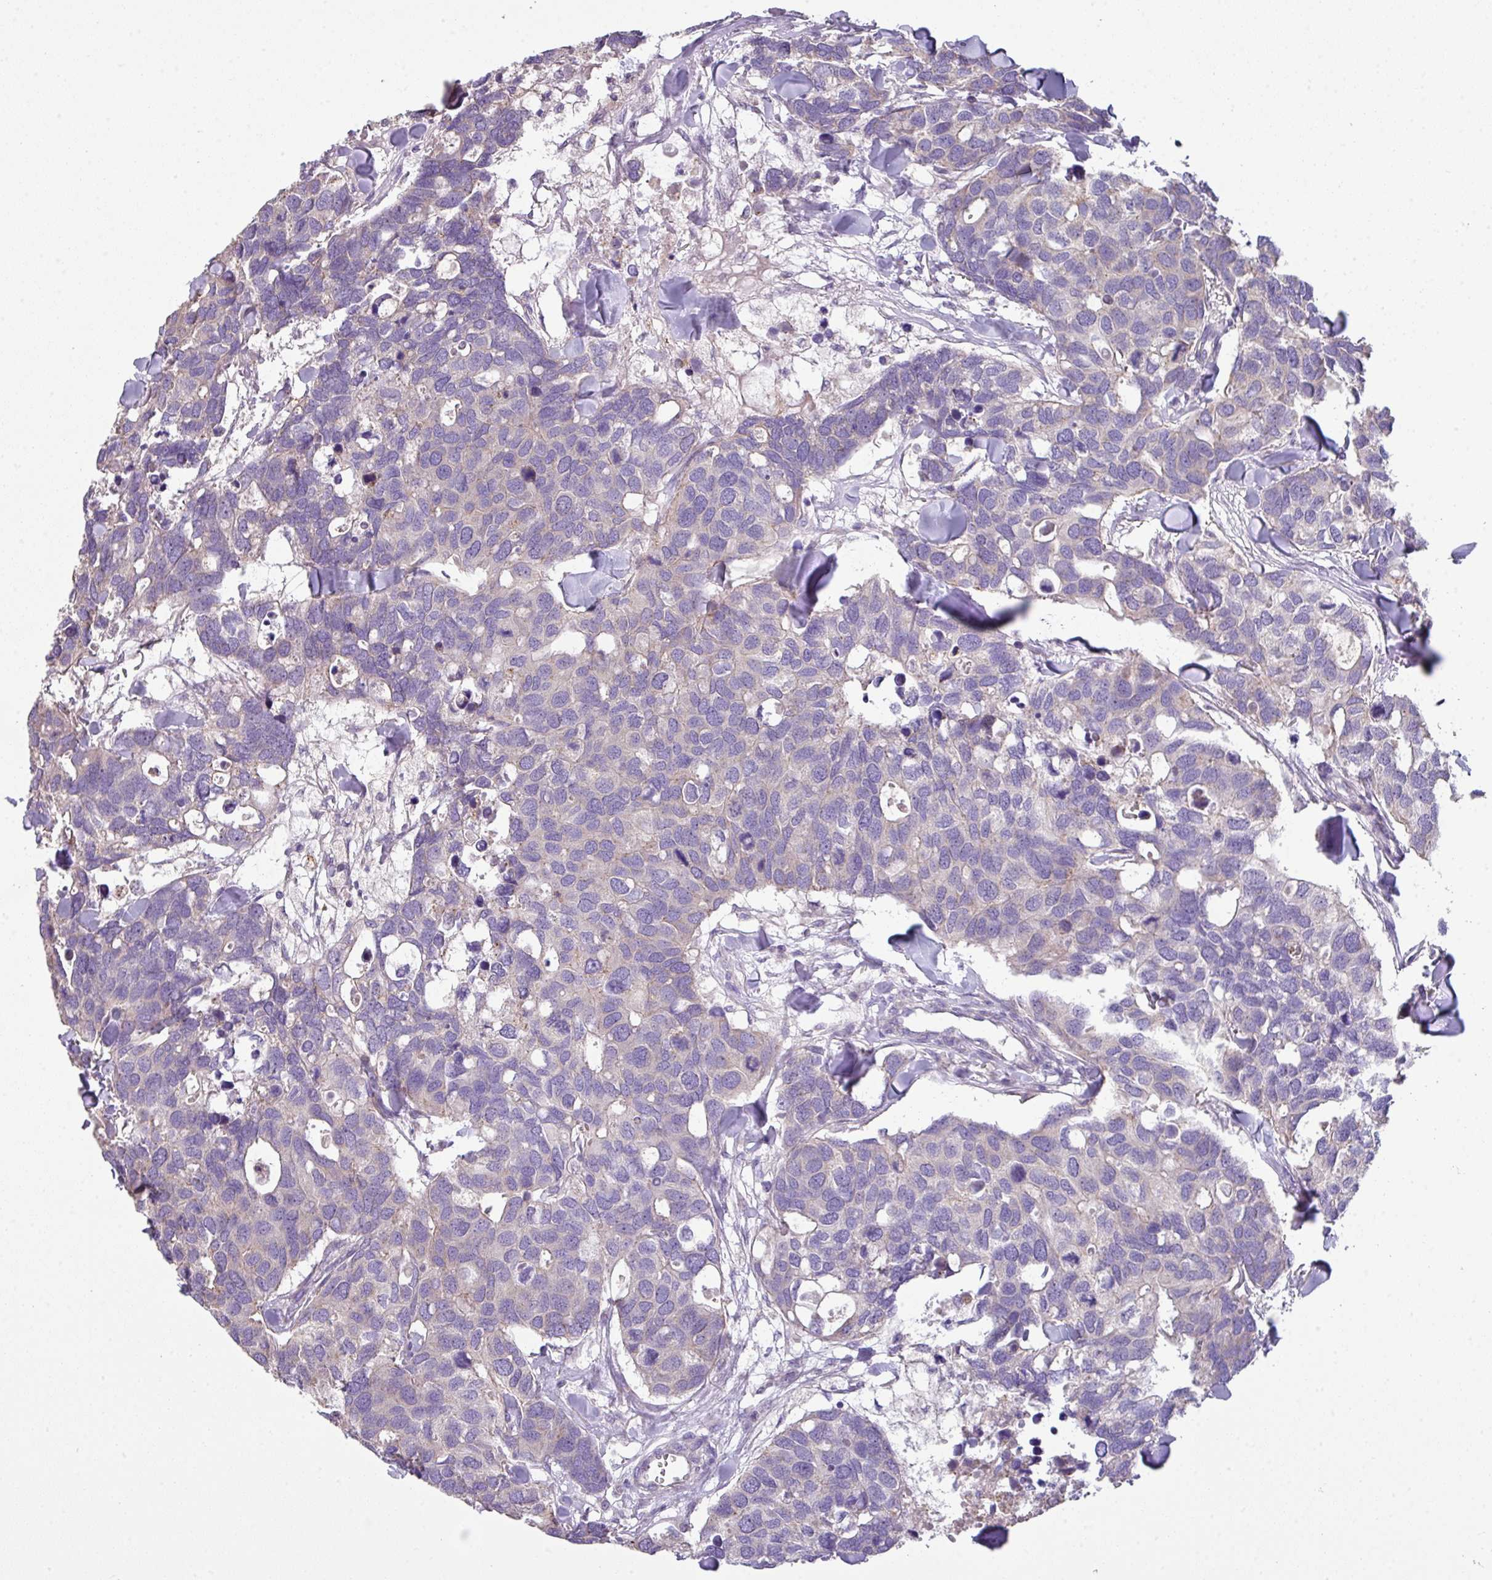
{"staining": {"intensity": "negative", "quantity": "none", "location": "none"}, "tissue": "breast cancer", "cell_type": "Tumor cells", "image_type": "cancer", "snomed": [{"axis": "morphology", "description": "Duct carcinoma"}, {"axis": "topography", "description": "Breast"}], "caption": "DAB immunohistochemical staining of human breast invasive ductal carcinoma displays no significant staining in tumor cells.", "gene": "LRRC9", "patient": {"sex": "female", "age": 83}}